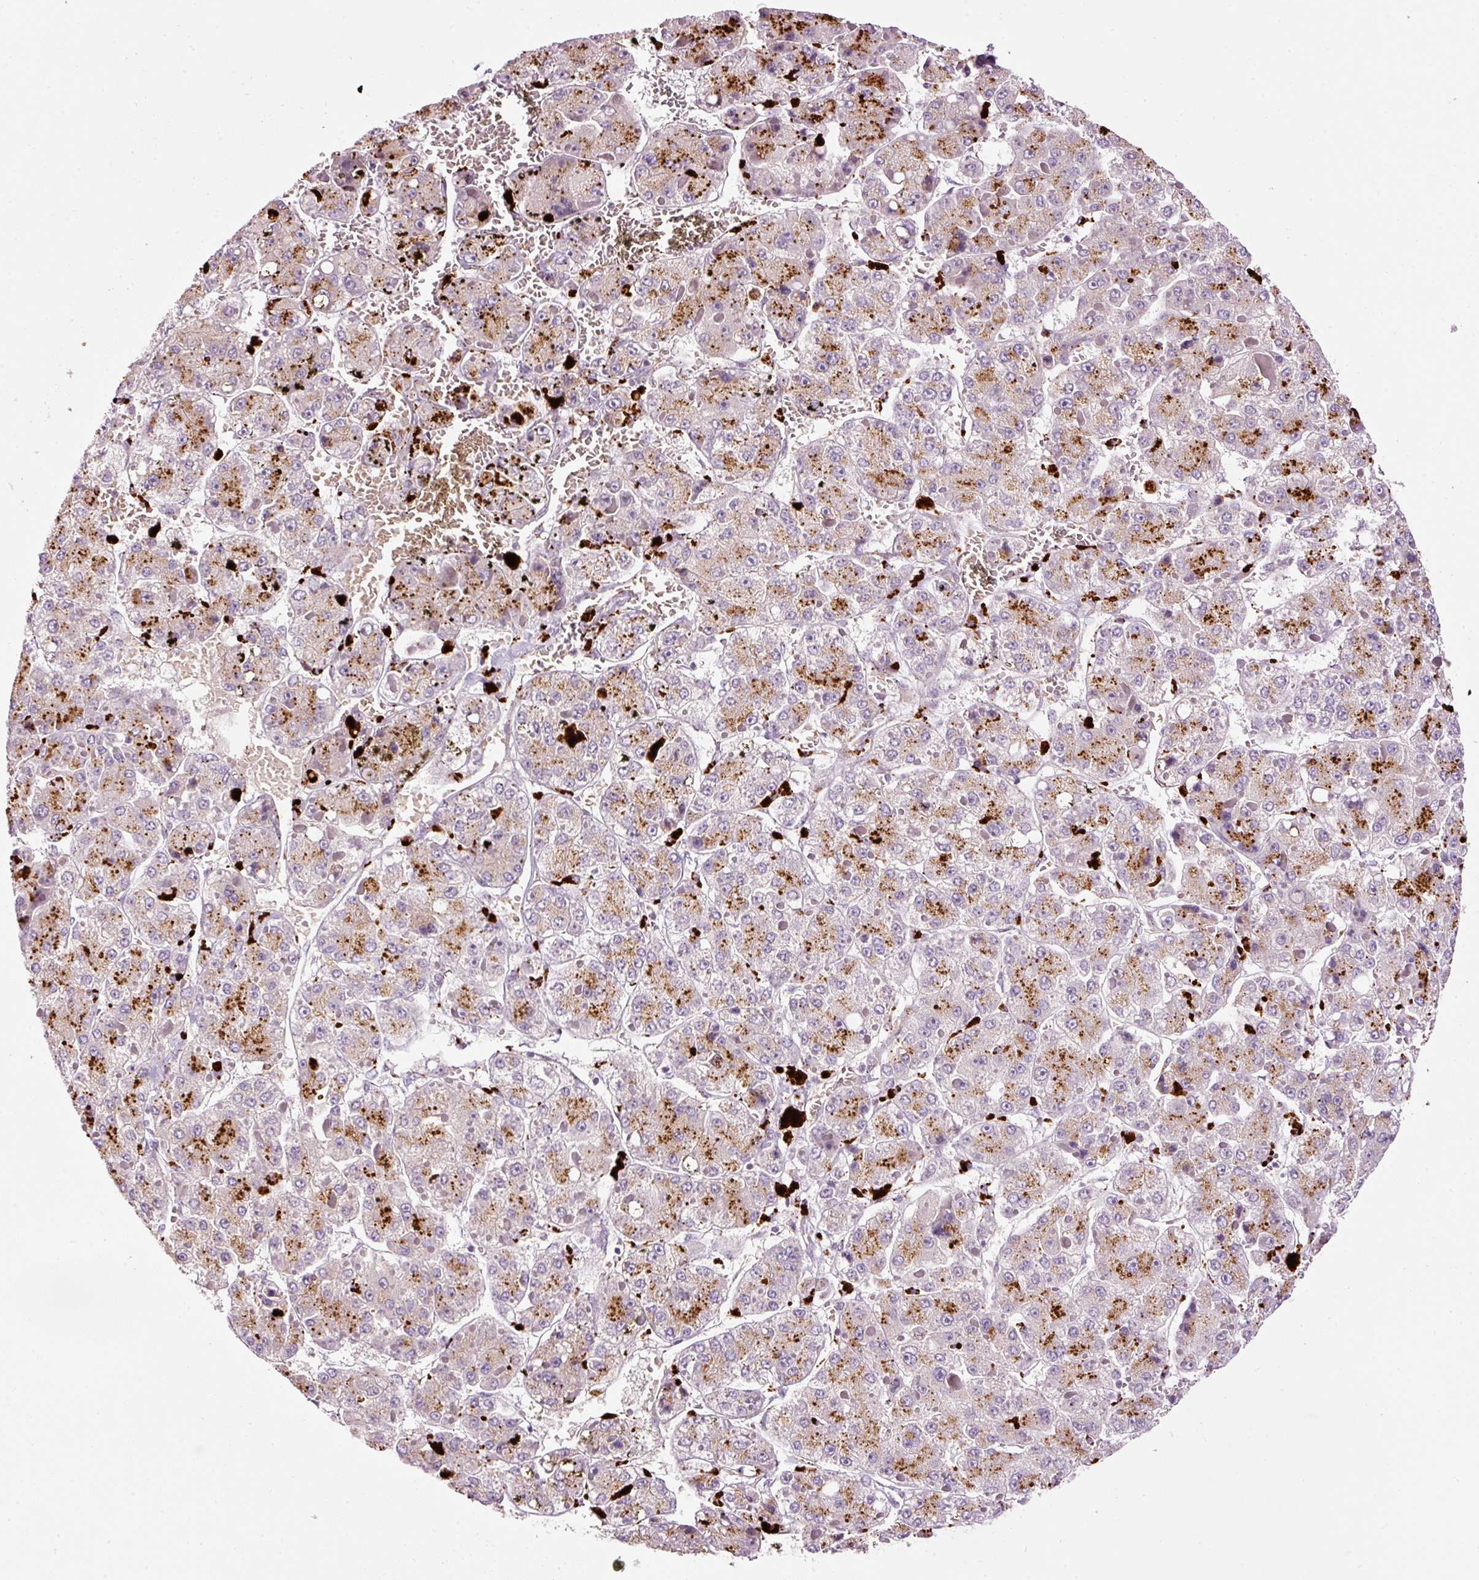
{"staining": {"intensity": "moderate", "quantity": ">75%", "location": "cytoplasmic/membranous"}, "tissue": "liver cancer", "cell_type": "Tumor cells", "image_type": "cancer", "snomed": [{"axis": "morphology", "description": "Carcinoma, Hepatocellular, NOS"}, {"axis": "topography", "description": "Liver"}], "caption": "Immunohistochemical staining of liver cancer exhibits moderate cytoplasmic/membranous protein positivity in about >75% of tumor cells.", "gene": "ZNF639", "patient": {"sex": "female", "age": 73}}